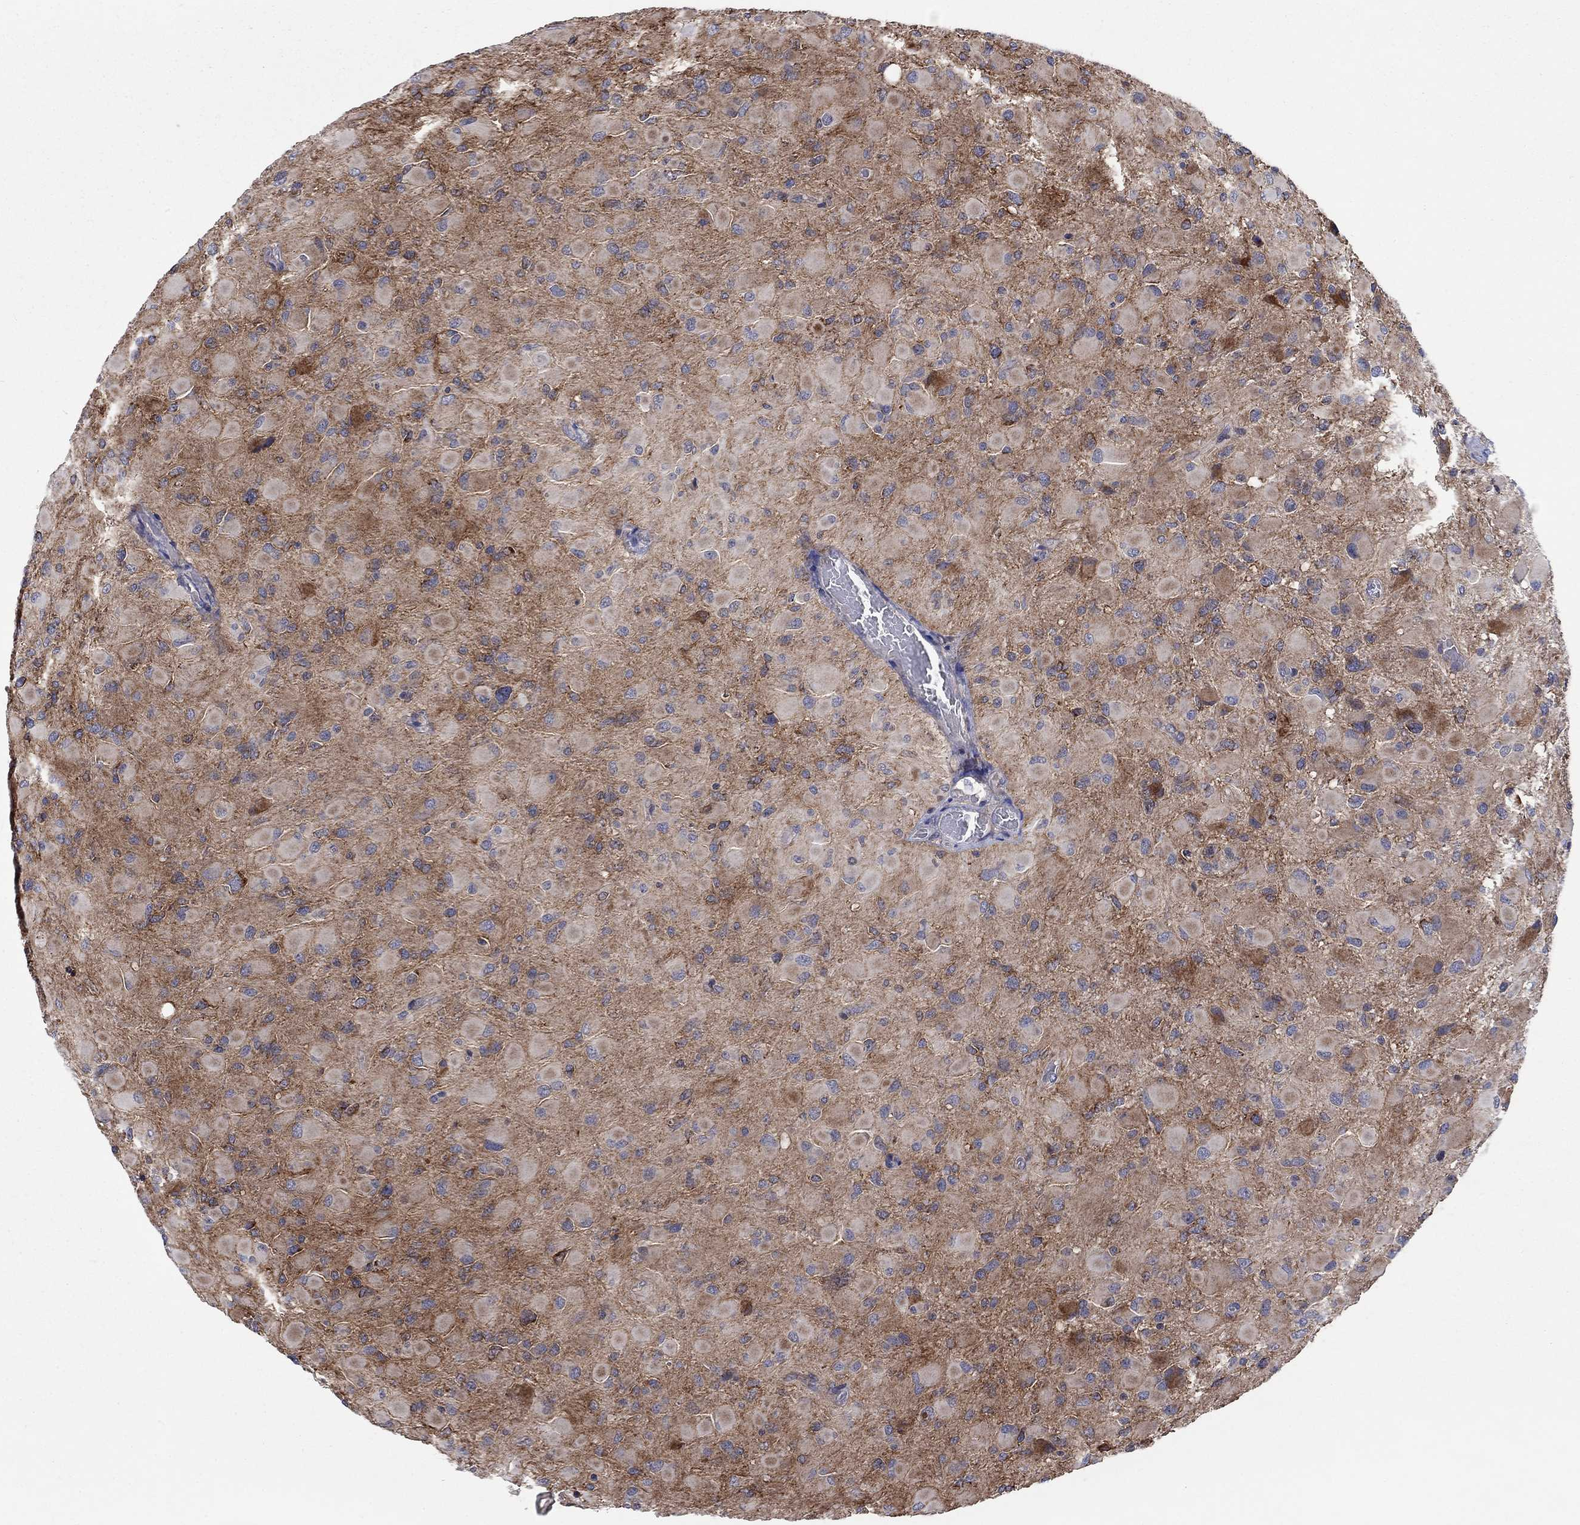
{"staining": {"intensity": "strong", "quantity": "<25%", "location": "cytoplasmic/membranous"}, "tissue": "glioma", "cell_type": "Tumor cells", "image_type": "cancer", "snomed": [{"axis": "morphology", "description": "Glioma, malignant, High grade"}, {"axis": "topography", "description": "Cerebral cortex"}], "caption": "Brown immunohistochemical staining in human high-grade glioma (malignant) displays strong cytoplasmic/membranous expression in about <25% of tumor cells.", "gene": "SLC35F2", "patient": {"sex": "female", "age": 36}}